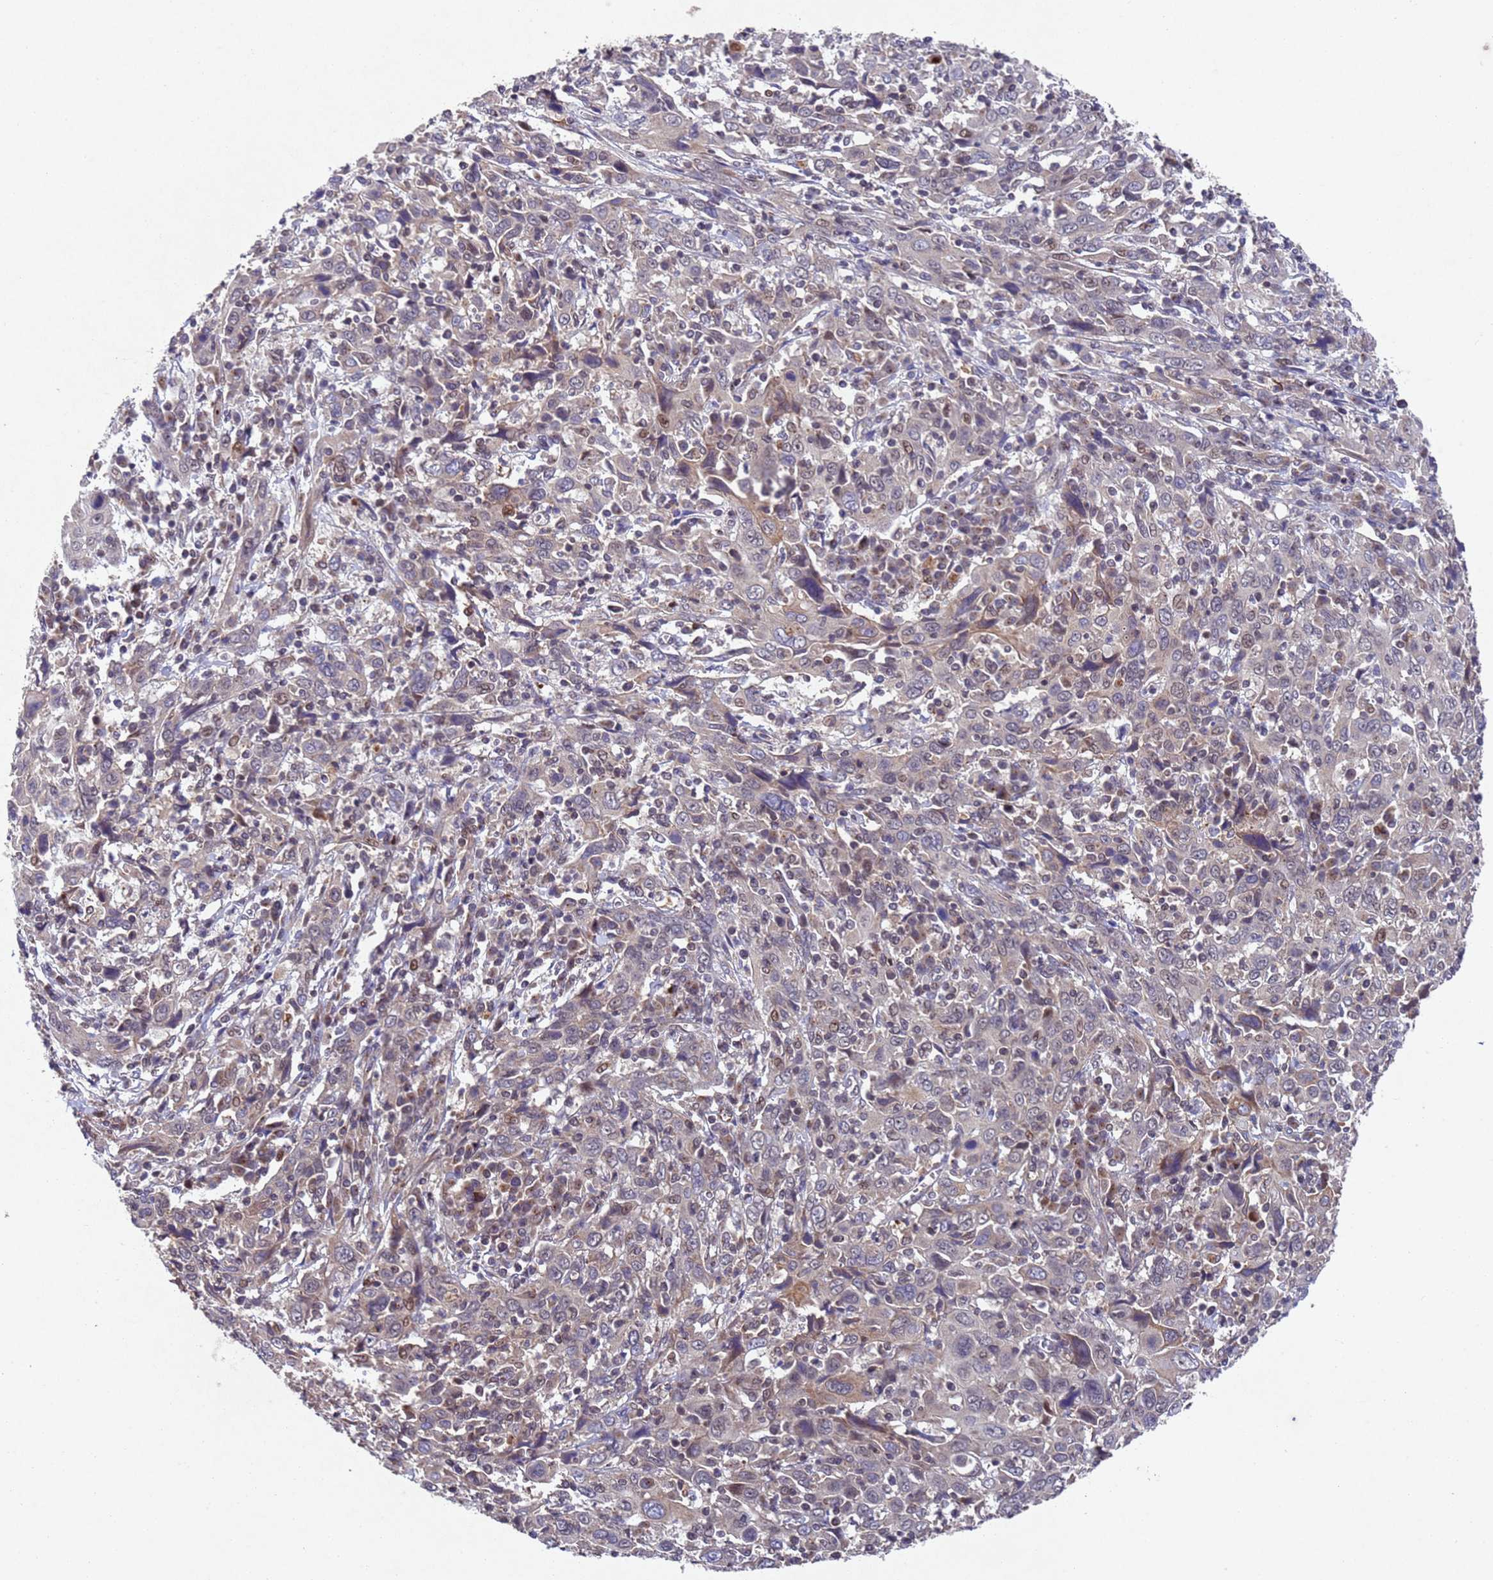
{"staining": {"intensity": "weak", "quantity": "<25%", "location": "cytoplasmic/membranous,nuclear"}, "tissue": "cervical cancer", "cell_type": "Tumor cells", "image_type": "cancer", "snomed": [{"axis": "morphology", "description": "Squamous cell carcinoma, NOS"}, {"axis": "topography", "description": "Cervix"}], "caption": "The photomicrograph exhibits no staining of tumor cells in cervical cancer.", "gene": "TBK1", "patient": {"sex": "female", "age": 46}}